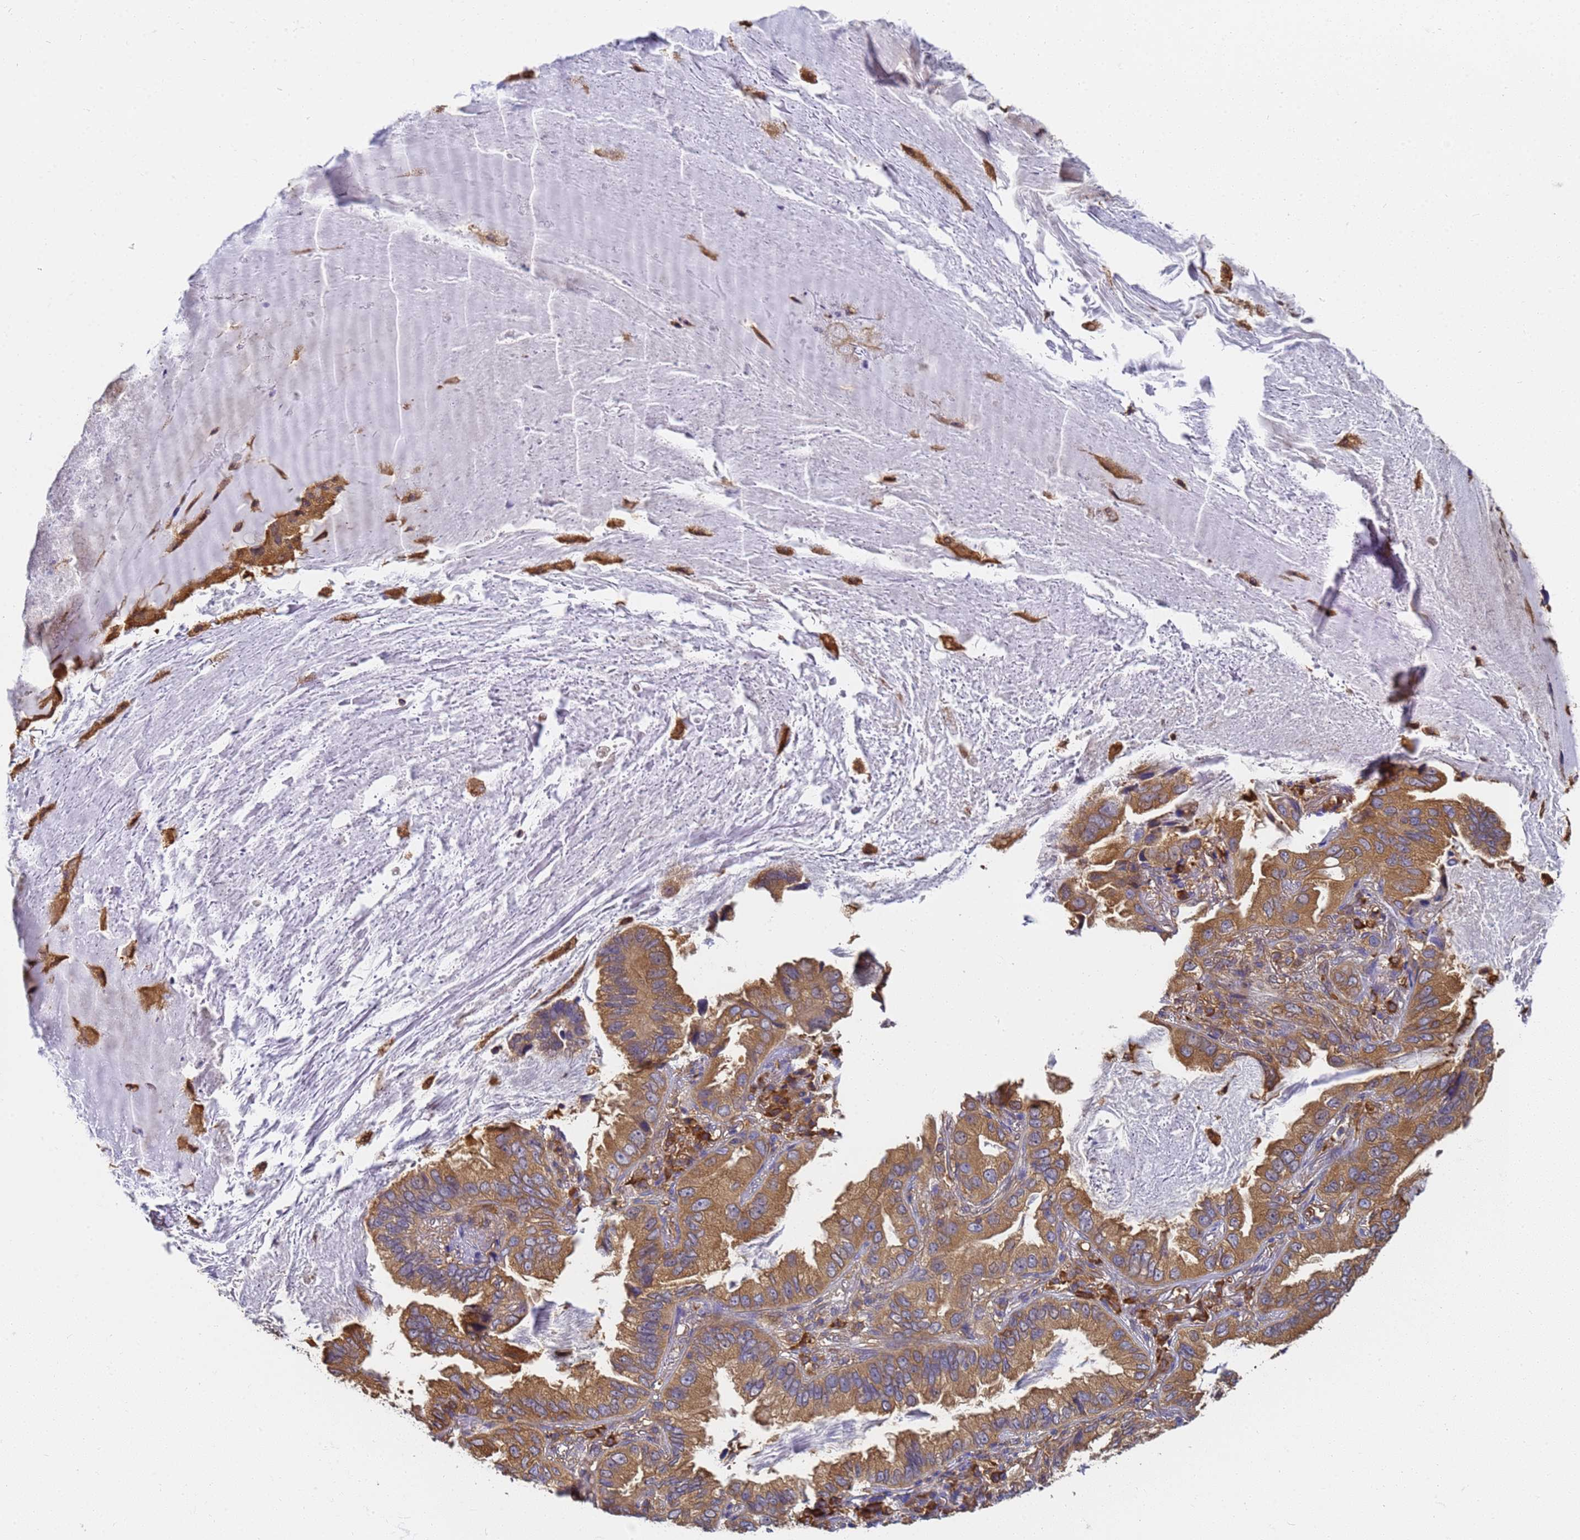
{"staining": {"intensity": "moderate", "quantity": ">75%", "location": "cytoplasmic/membranous"}, "tissue": "lung cancer", "cell_type": "Tumor cells", "image_type": "cancer", "snomed": [{"axis": "morphology", "description": "Adenocarcinoma, NOS"}, {"axis": "topography", "description": "Lung"}], "caption": "Tumor cells show moderate cytoplasmic/membranous staining in about >75% of cells in lung adenocarcinoma.", "gene": "NME1-NME2", "patient": {"sex": "female", "age": 69}}